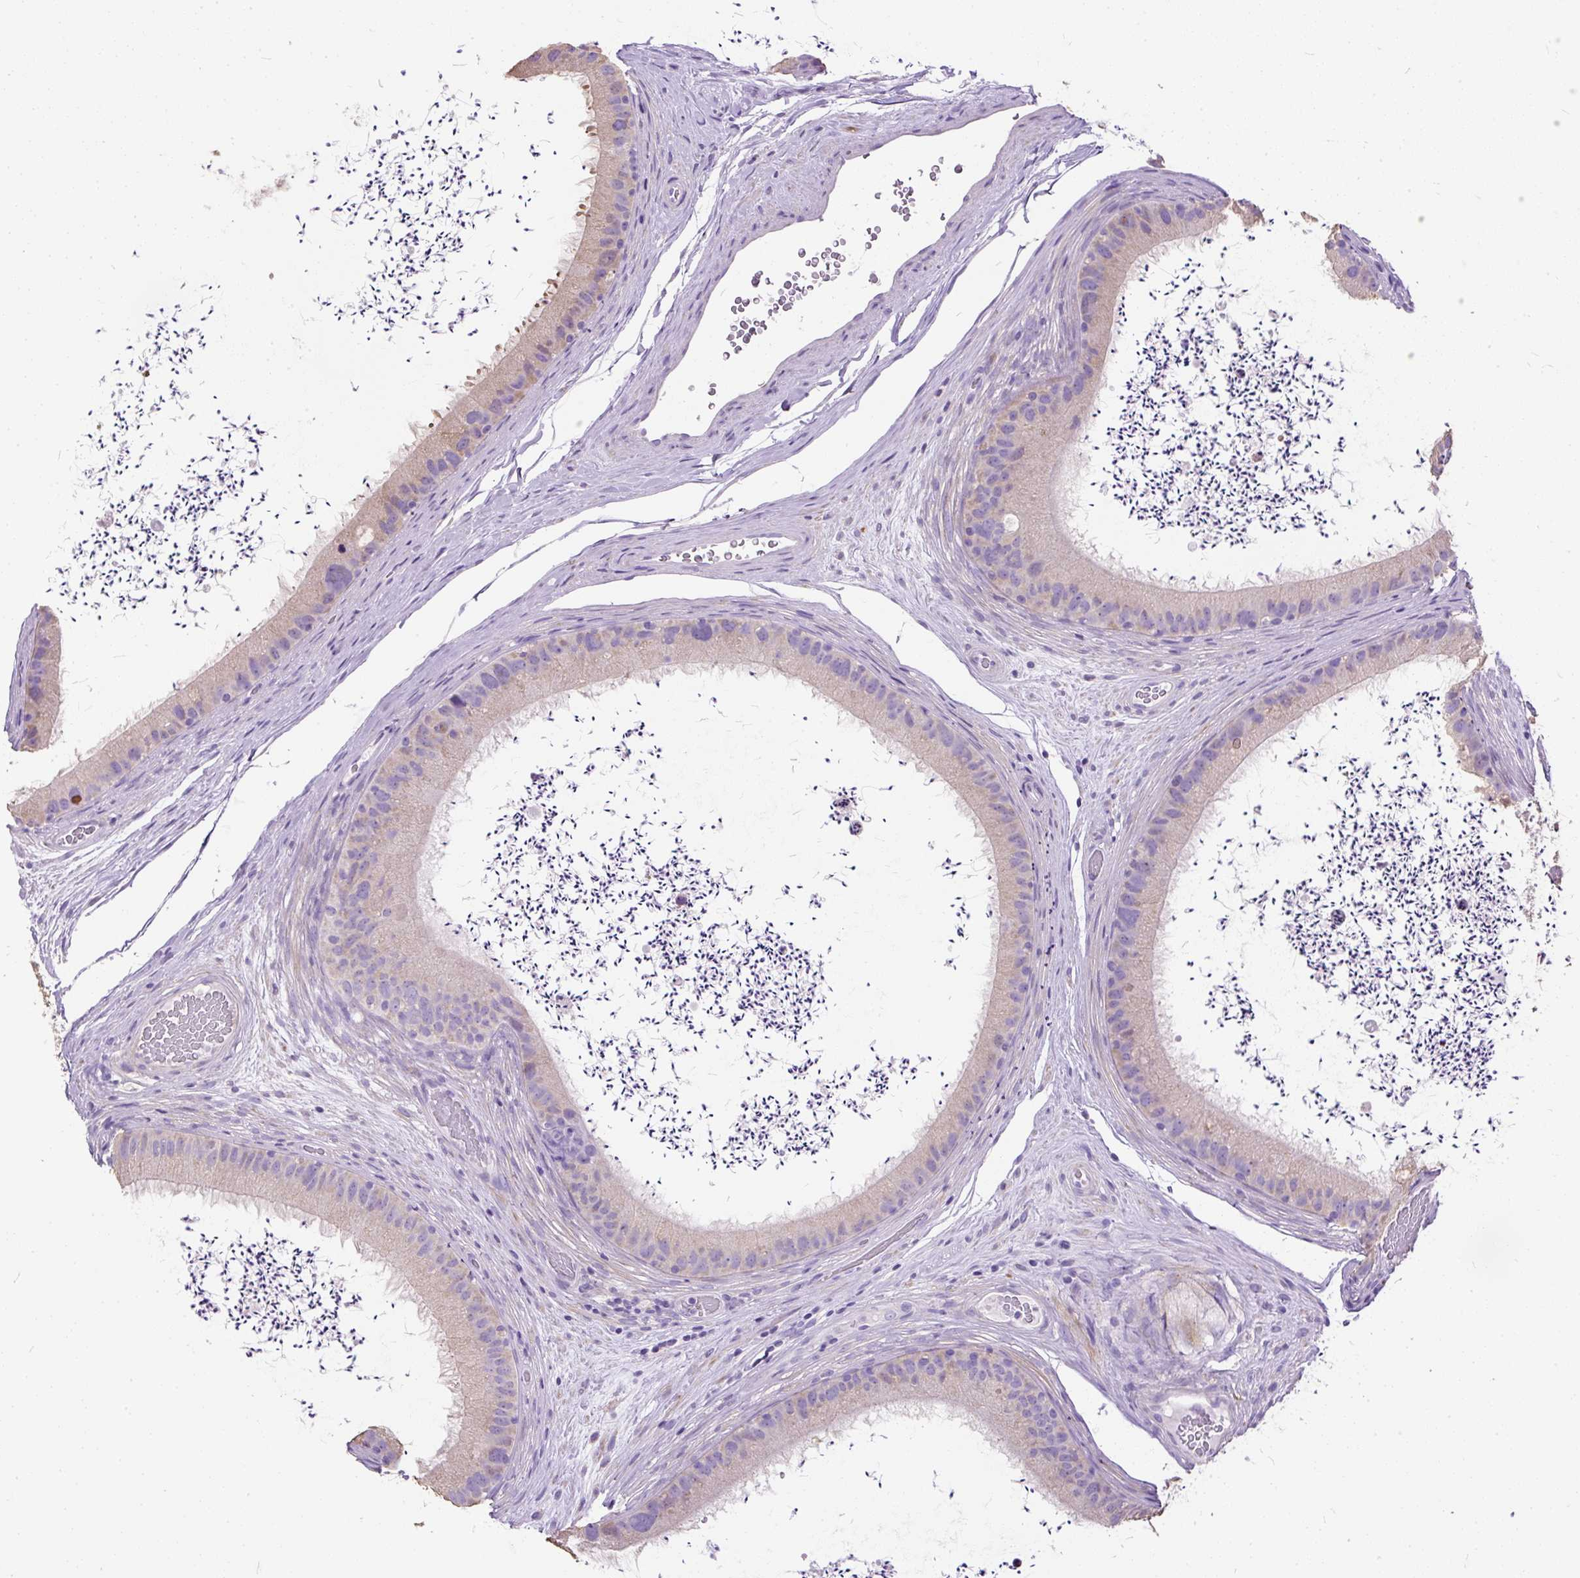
{"staining": {"intensity": "weak", "quantity": "<25%", "location": "cytoplasmic/membranous"}, "tissue": "epididymis", "cell_type": "Glandular cells", "image_type": "normal", "snomed": [{"axis": "morphology", "description": "Normal tissue, NOS"}, {"axis": "topography", "description": "Epididymis, spermatic cord, NOS"}], "caption": "Immunohistochemistry image of normal human epididymis stained for a protein (brown), which exhibits no positivity in glandular cells.", "gene": "GBX1", "patient": {"sex": "male", "age": 50}}